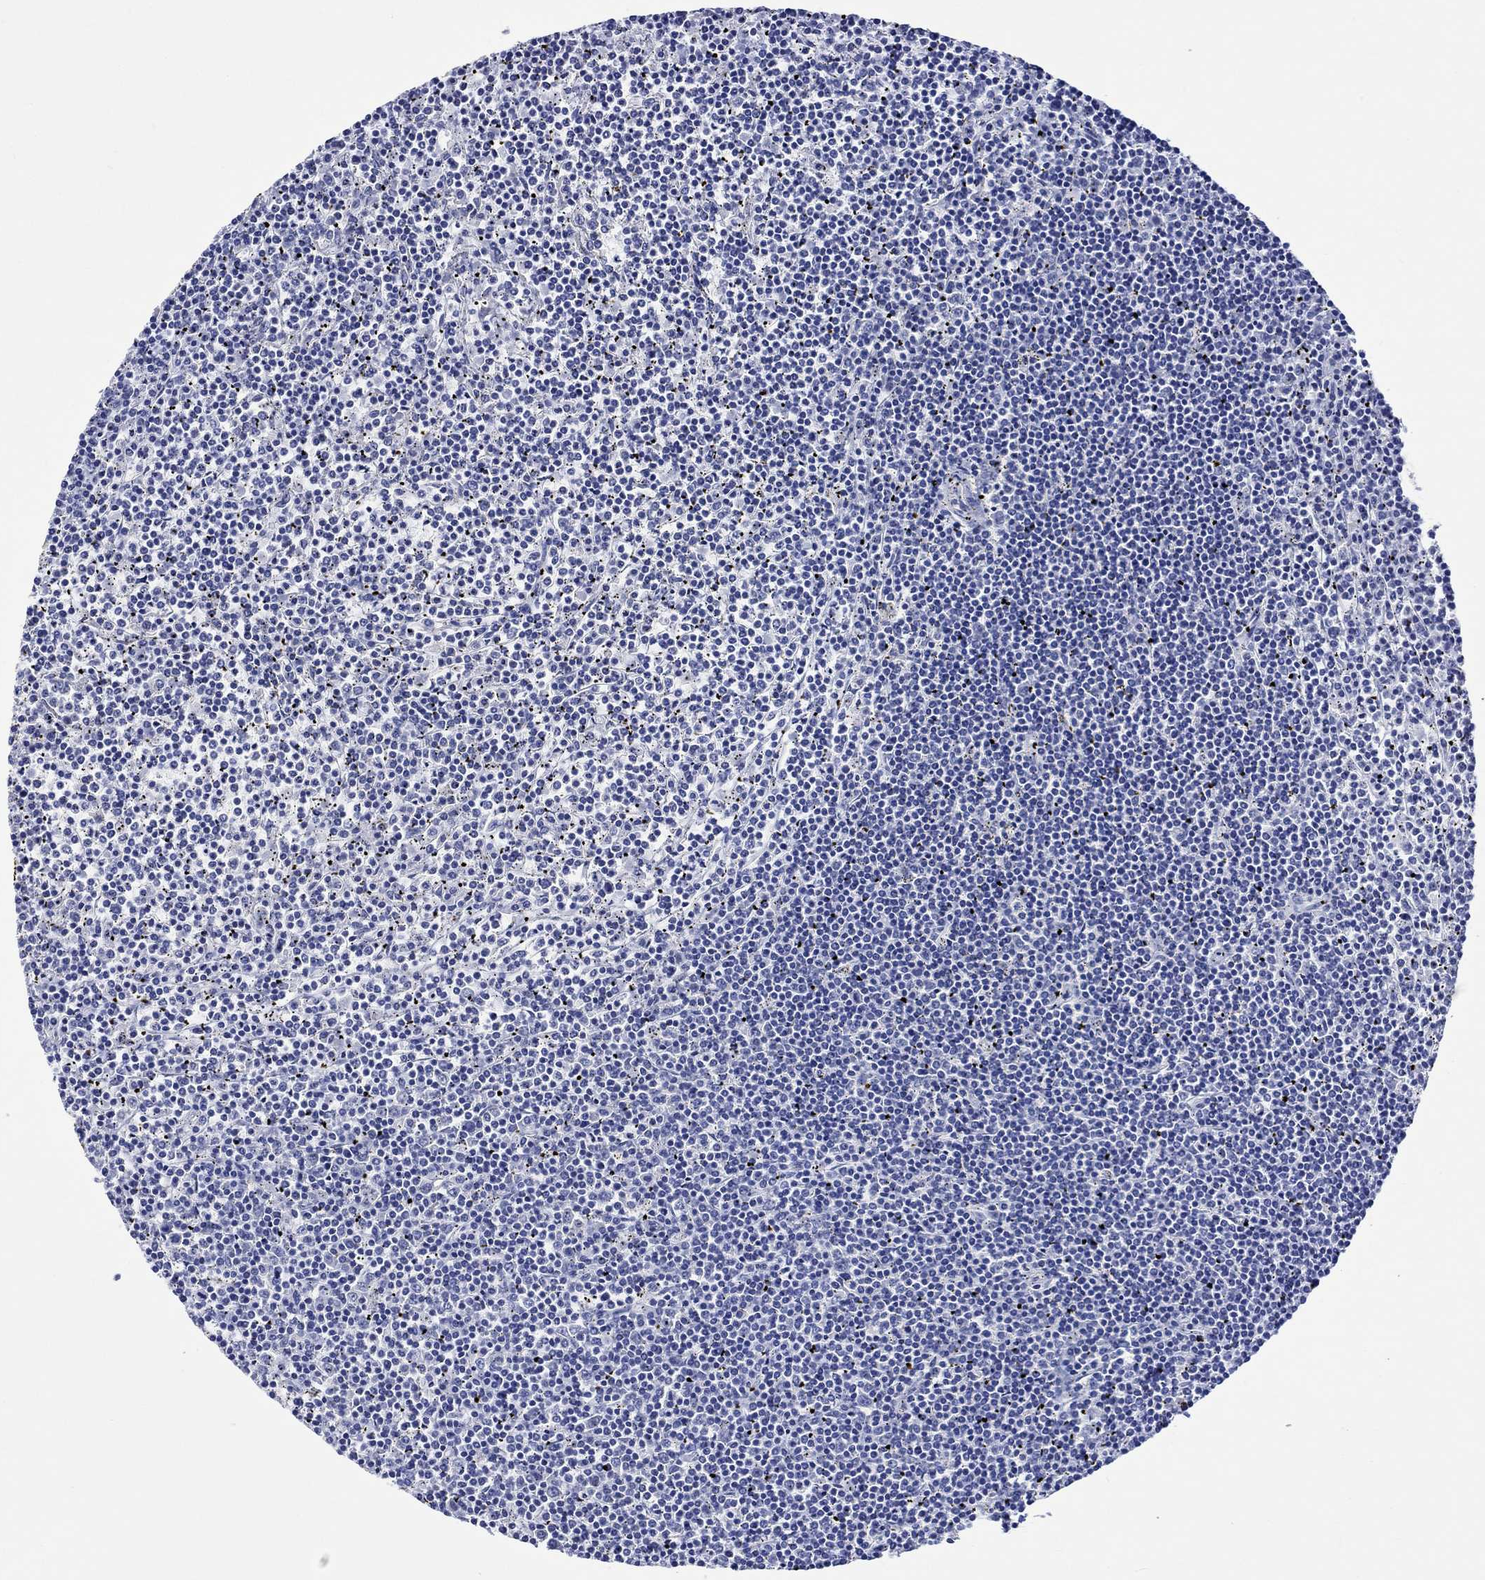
{"staining": {"intensity": "negative", "quantity": "none", "location": "none"}, "tissue": "lymphoma", "cell_type": "Tumor cells", "image_type": "cancer", "snomed": [{"axis": "morphology", "description": "Malignant lymphoma, non-Hodgkin's type, Low grade"}, {"axis": "topography", "description": "Spleen"}], "caption": "An image of human malignant lymphoma, non-Hodgkin's type (low-grade) is negative for staining in tumor cells. (DAB immunohistochemistry, high magnification).", "gene": "HARBI1", "patient": {"sex": "female", "age": 19}}